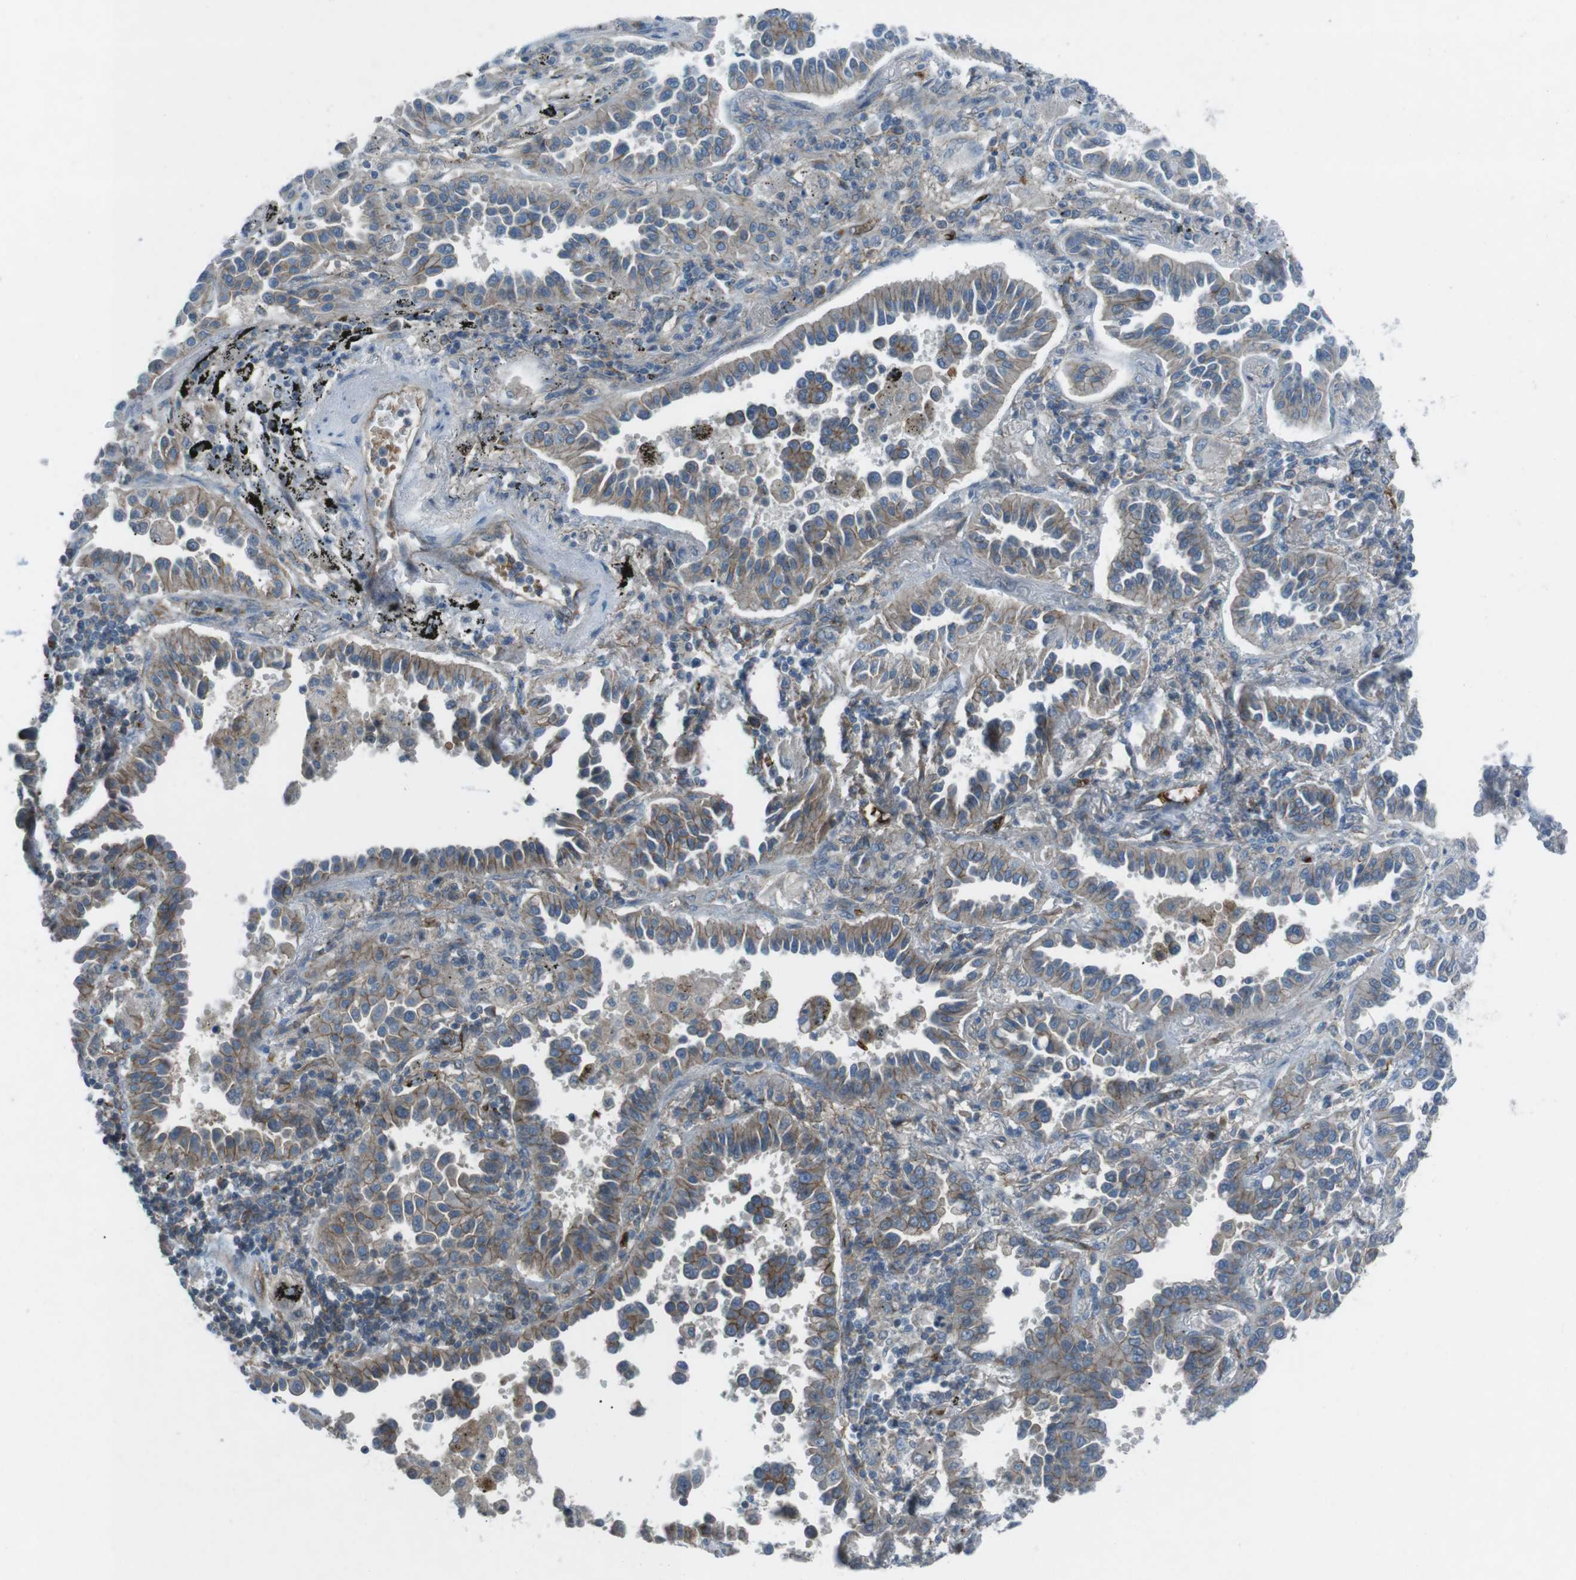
{"staining": {"intensity": "weak", "quantity": ">75%", "location": "cytoplasmic/membranous"}, "tissue": "lung cancer", "cell_type": "Tumor cells", "image_type": "cancer", "snomed": [{"axis": "morphology", "description": "Normal tissue, NOS"}, {"axis": "morphology", "description": "Adenocarcinoma, NOS"}, {"axis": "topography", "description": "Lung"}], "caption": "A high-resolution photomicrograph shows immunohistochemistry (IHC) staining of adenocarcinoma (lung), which reveals weak cytoplasmic/membranous positivity in about >75% of tumor cells.", "gene": "SPTA1", "patient": {"sex": "male", "age": 59}}